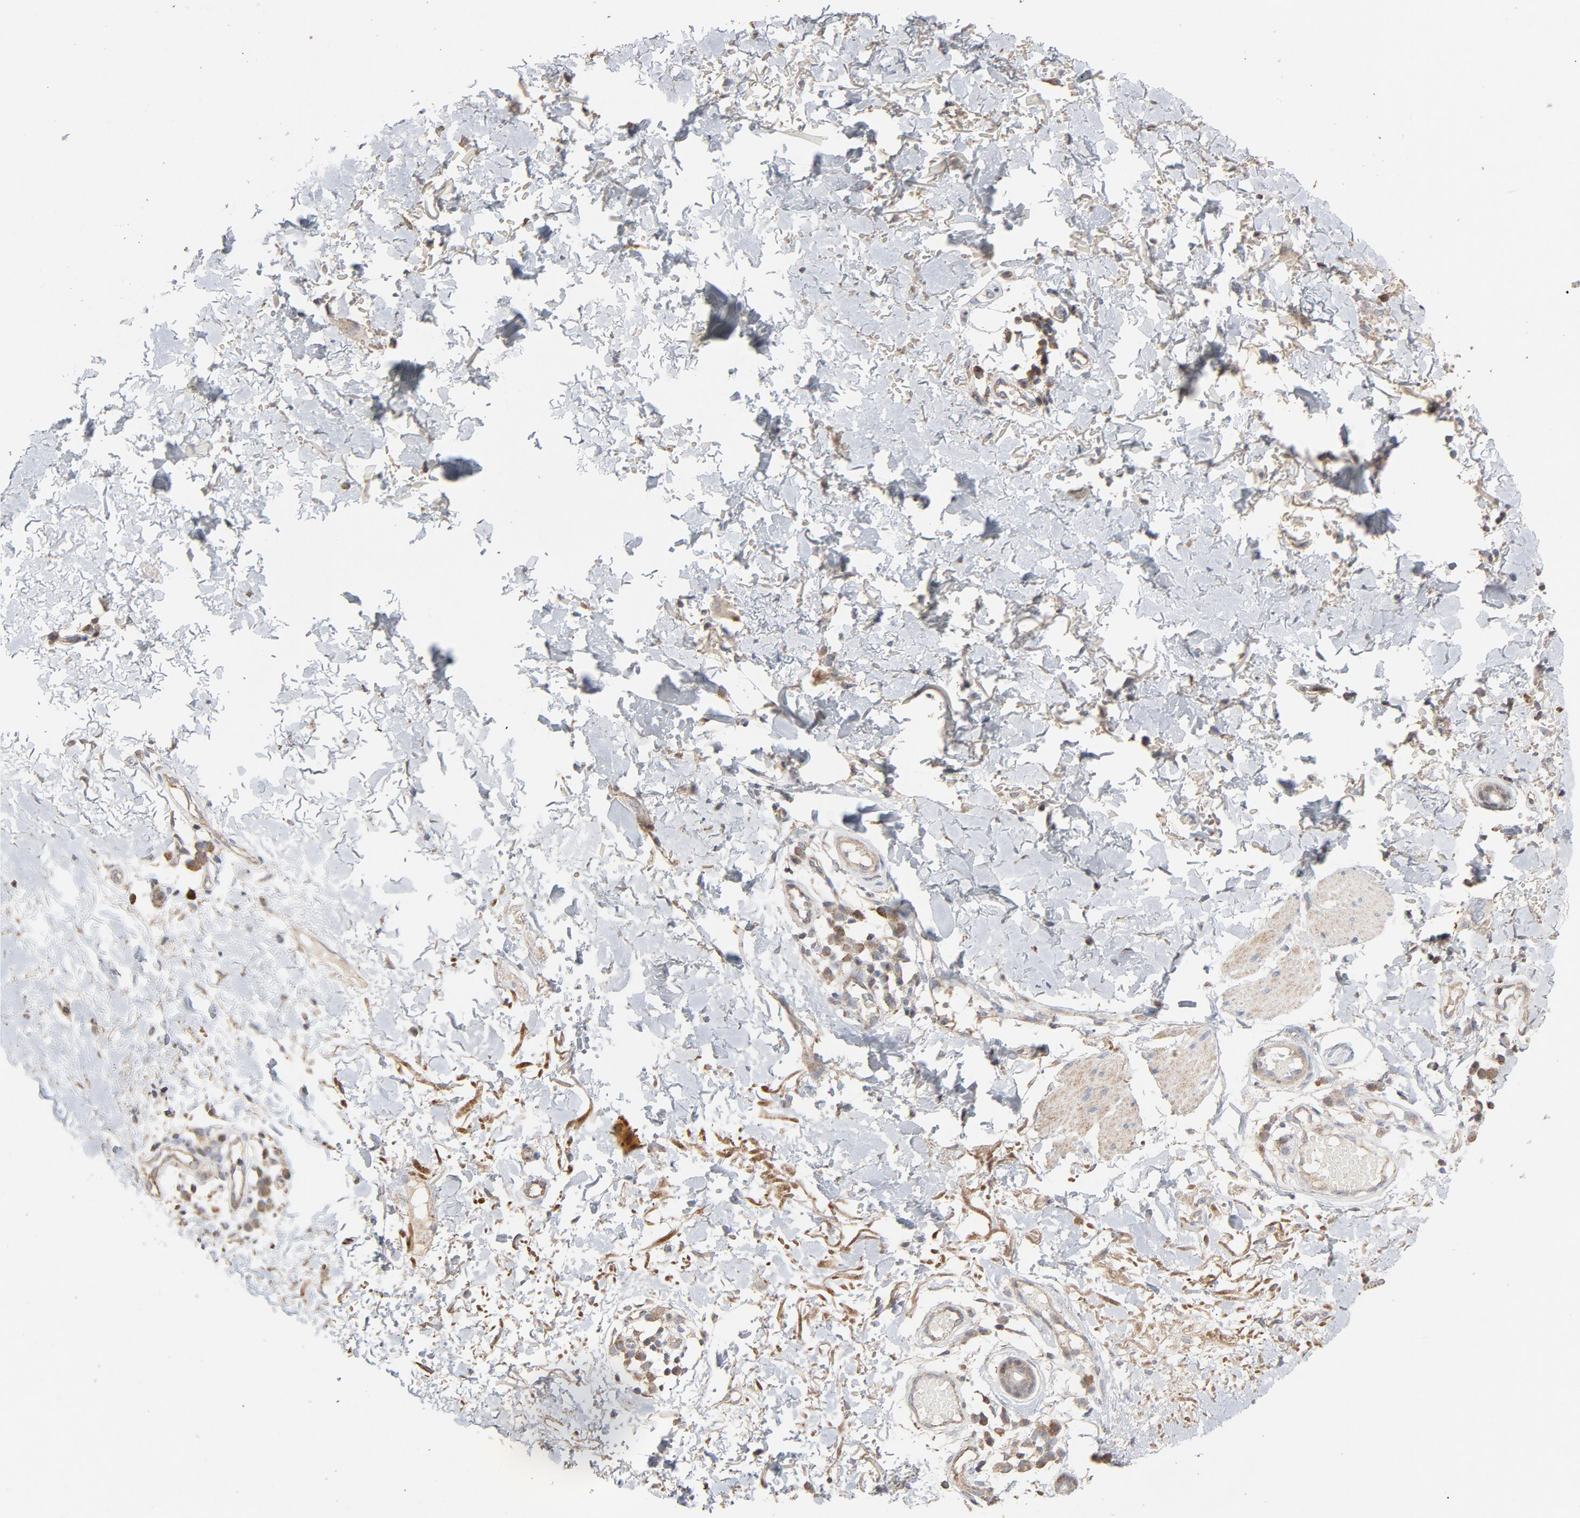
{"staining": {"intensity": "weak", "quantity": ">75%", "location": "cytoplasmic/membranous"}, "tissue": "skin cancer", "cell_type": "Tumor cells", "image_type": "cancer", "snomed": [{"axis": "morphology", "description": "Normal tissue, NOS"}, {"axis": "morphology", "description": "Basal cell carcinoma"}, {"axis": "topography", "description": "Skin"}], "caption": "Skin cancer was stained to show a protein in brown. There is low levels of weak cytoplasmic/membranous expression in approximately >75% of tumor cells.", "gene": "CDK6", "patient": {"sex": "male", "age": 77}}